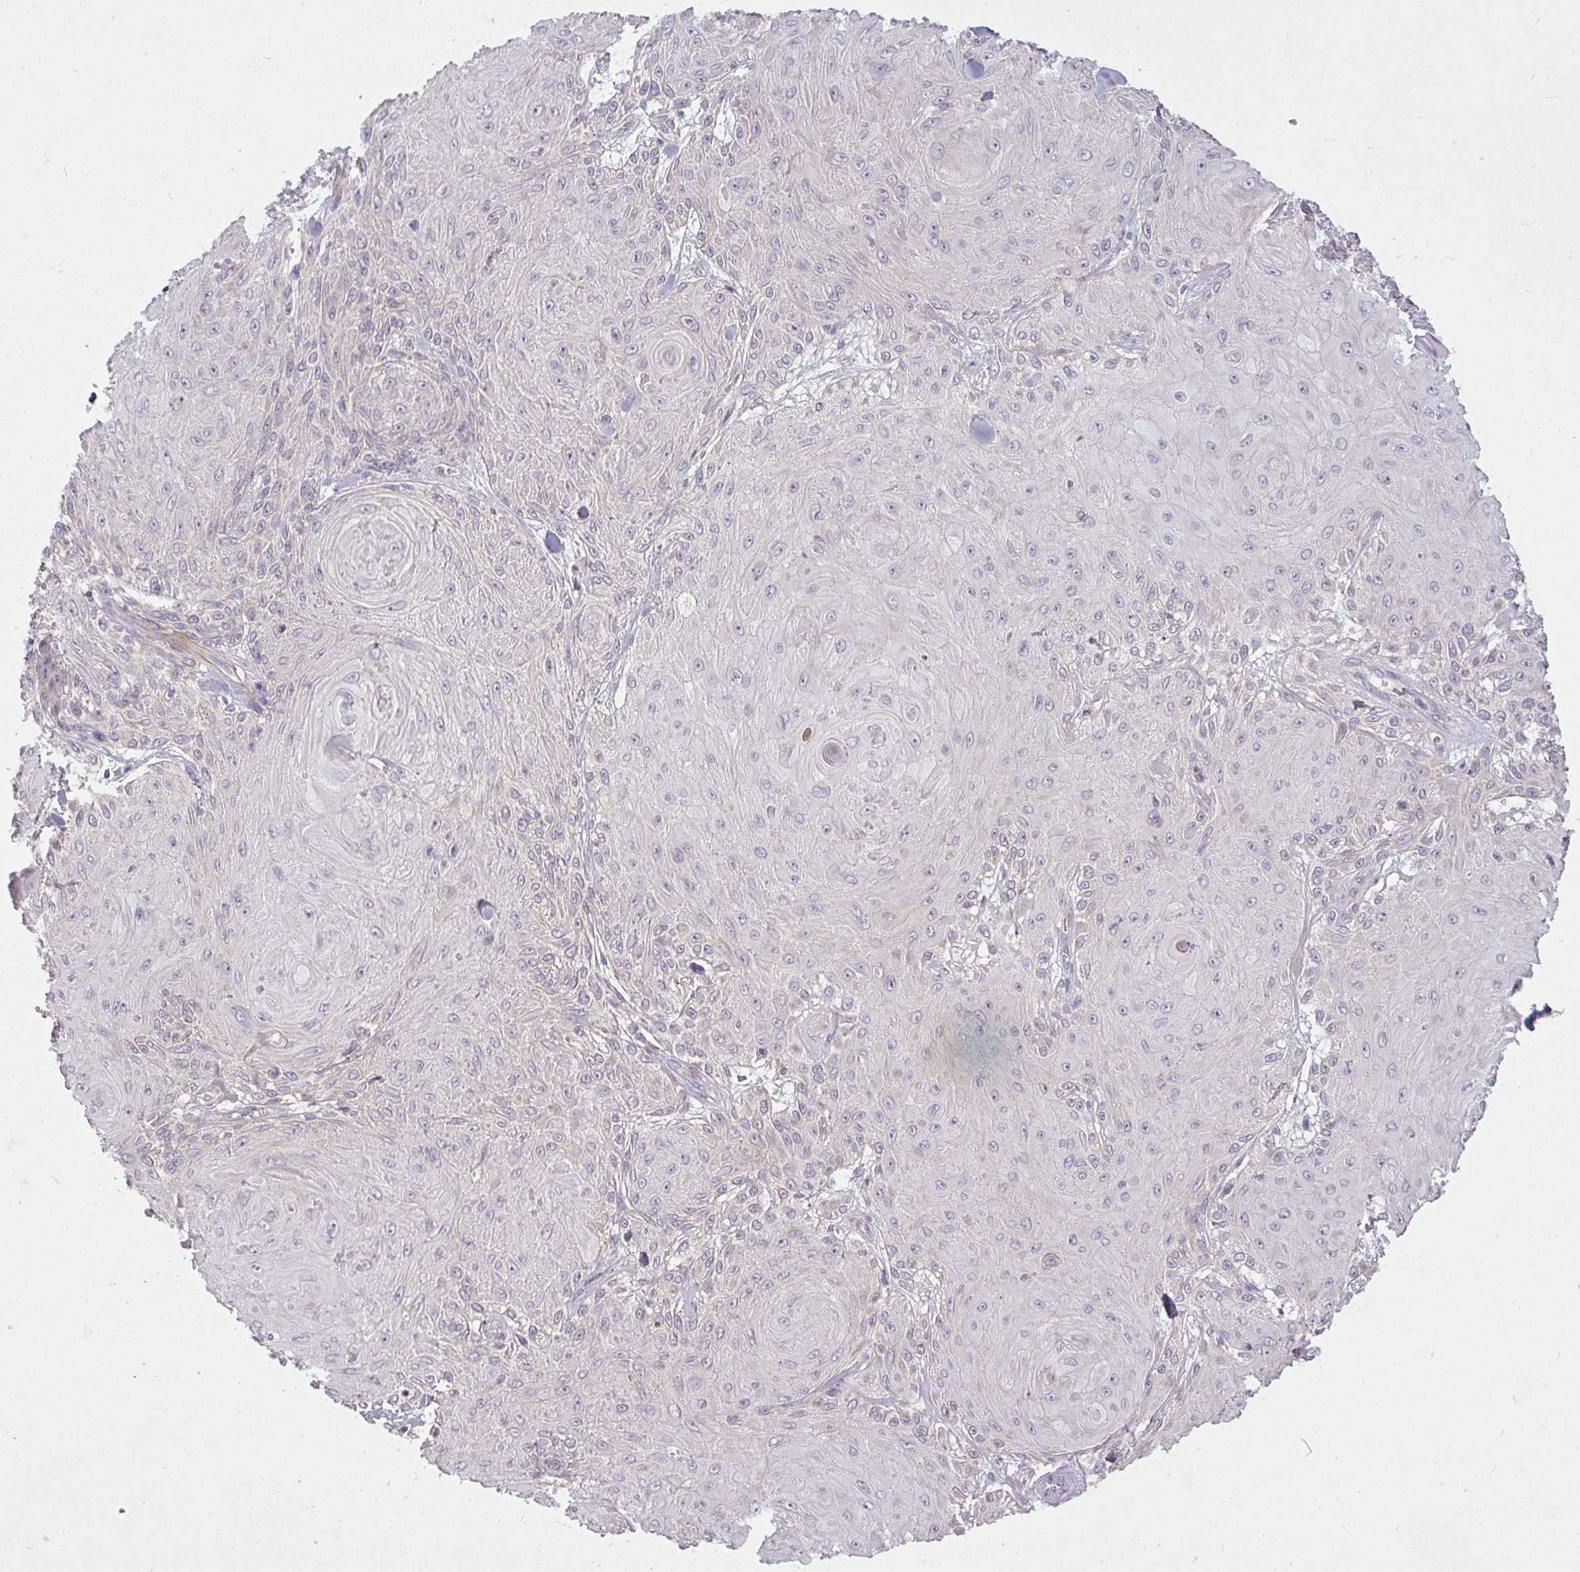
{"staining": {"intensity": "negative", "quantity": "none", "location": "none"}, "tissue": "skin cancer", "cell_type": "Tumor cells", "image_type": "cancer", "snomed": [{"axis": "morphology", "description": "Squamous cell carcinoma, NOS"}, {"axis": "topography", "description": "Skin"}], "caption": "IHC of squamous cell carcinoma (skin) demonstrates no staining in tumor cells.", "gene": "STRIP1", "patient": {"sex": "male", "age": 88}}